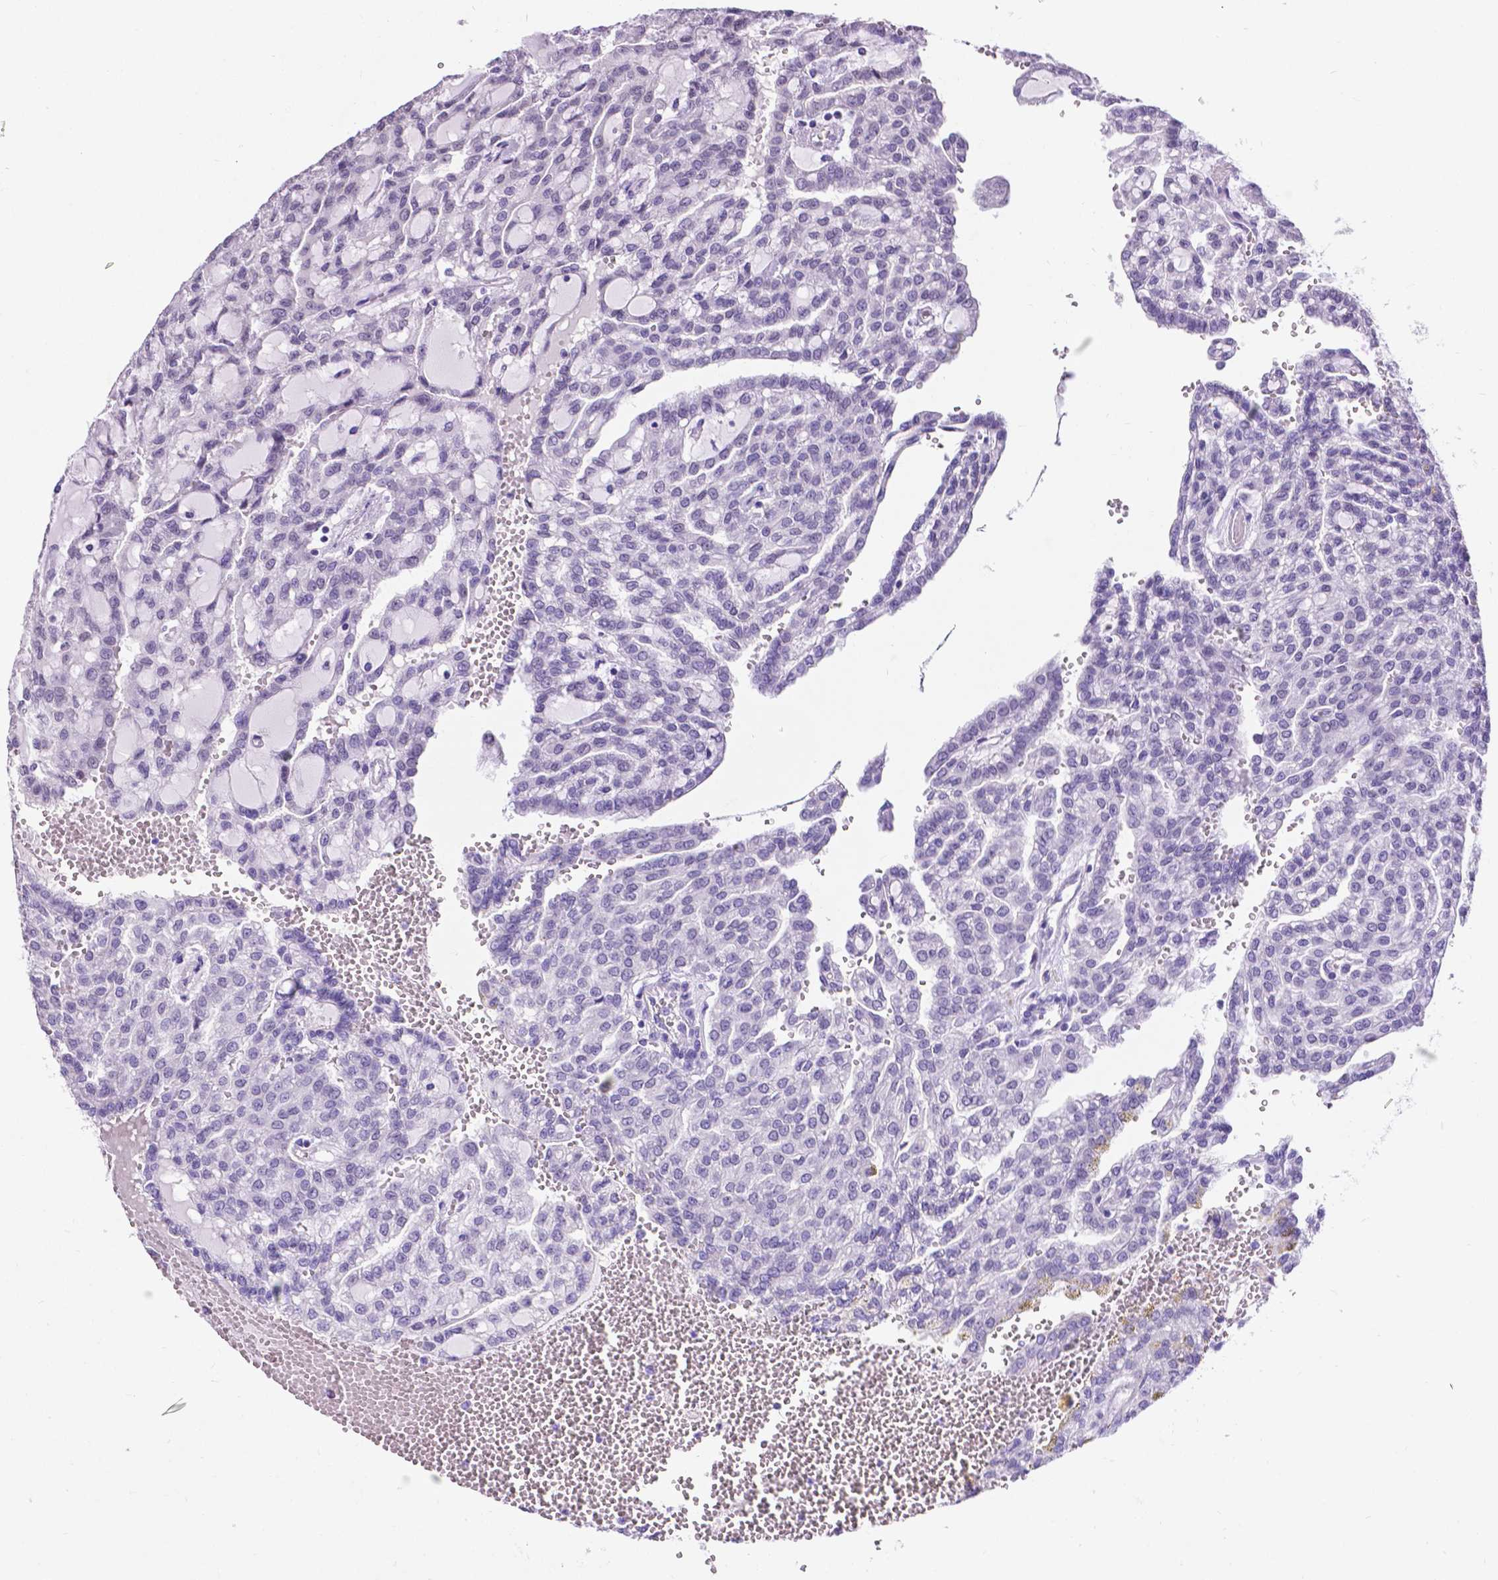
{"staining": {"intensity": "negative", "quantity": "none", "location": "none"}, "tissue": "renal cancer", "cell_type": "Tumor cells", "image_type": "cancer", "snomed": [{"axis": "morphology", "description": "Adenocarcinoma, NOS"}, {"axis": "topography", "description": "Kidney"}], "caption": "This is an immunohistochemistry (IHC) image of human renal adenocarcinoma. There is no expression in tumor cells.", "gene": "SATB2", "patient": {"sex": "male", "age": 63}}